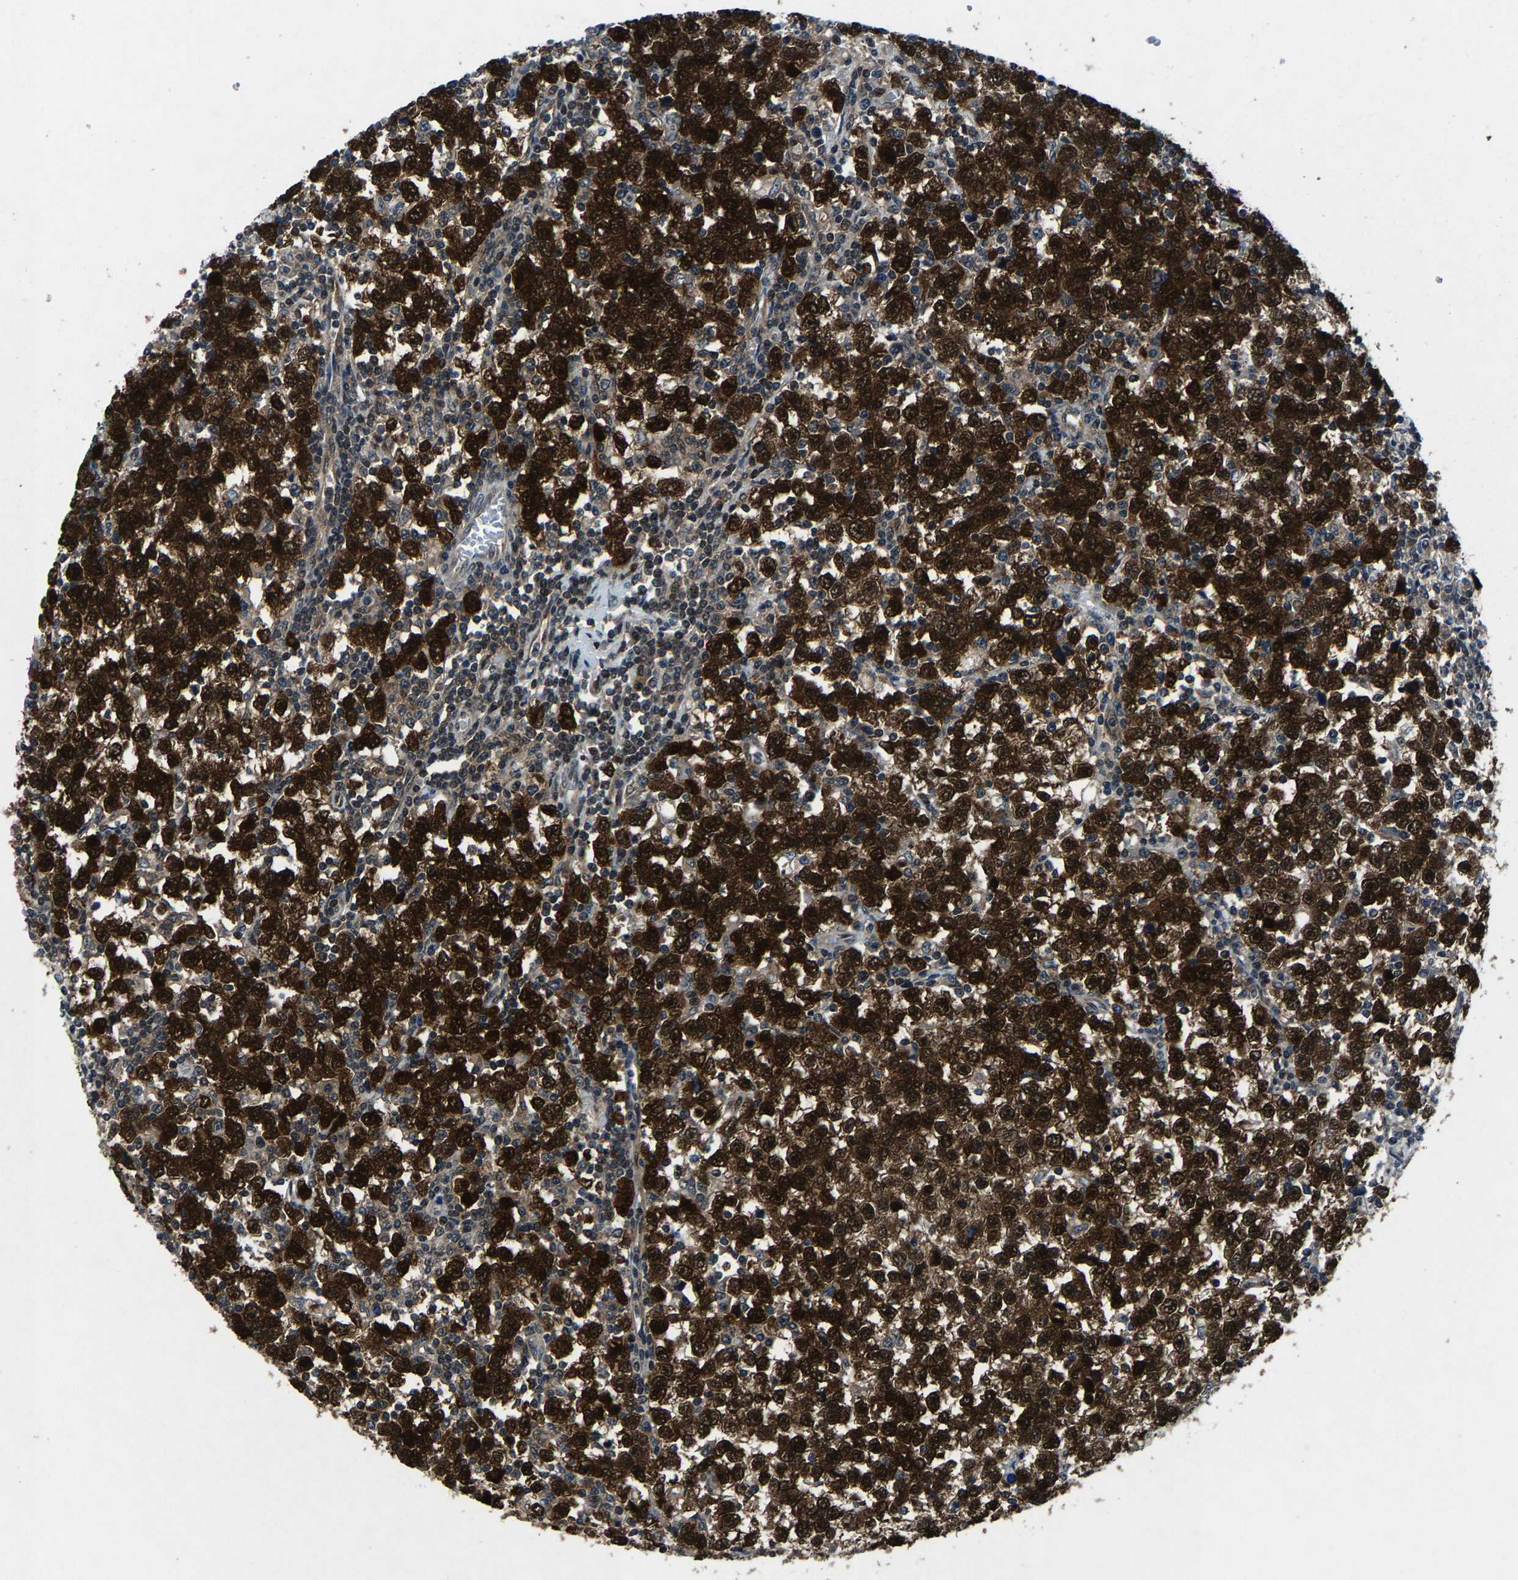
{"staining": {"intensity": "strong", "quantity": ">75%", "location": "cytoplasmic/membranous,nuclear"}, "tissue": "testis cancer", "cell_type": "Tumor cells", "image_type": "cancer", "snomed": [{"axis": "morphology", "description": "Seminoma, NOS"}, {"axis": "topography", "description": "Testis"}], "caption": "Immunohistochemical staining of human testis cancer (seminoma) demonstrates high levels of strong cytoplasmic/membranous and nuclear protein staining in approximately >75% of tumor cells.", "gene": "ATXN3", "patient": {"sex": "male", "age": 43}}